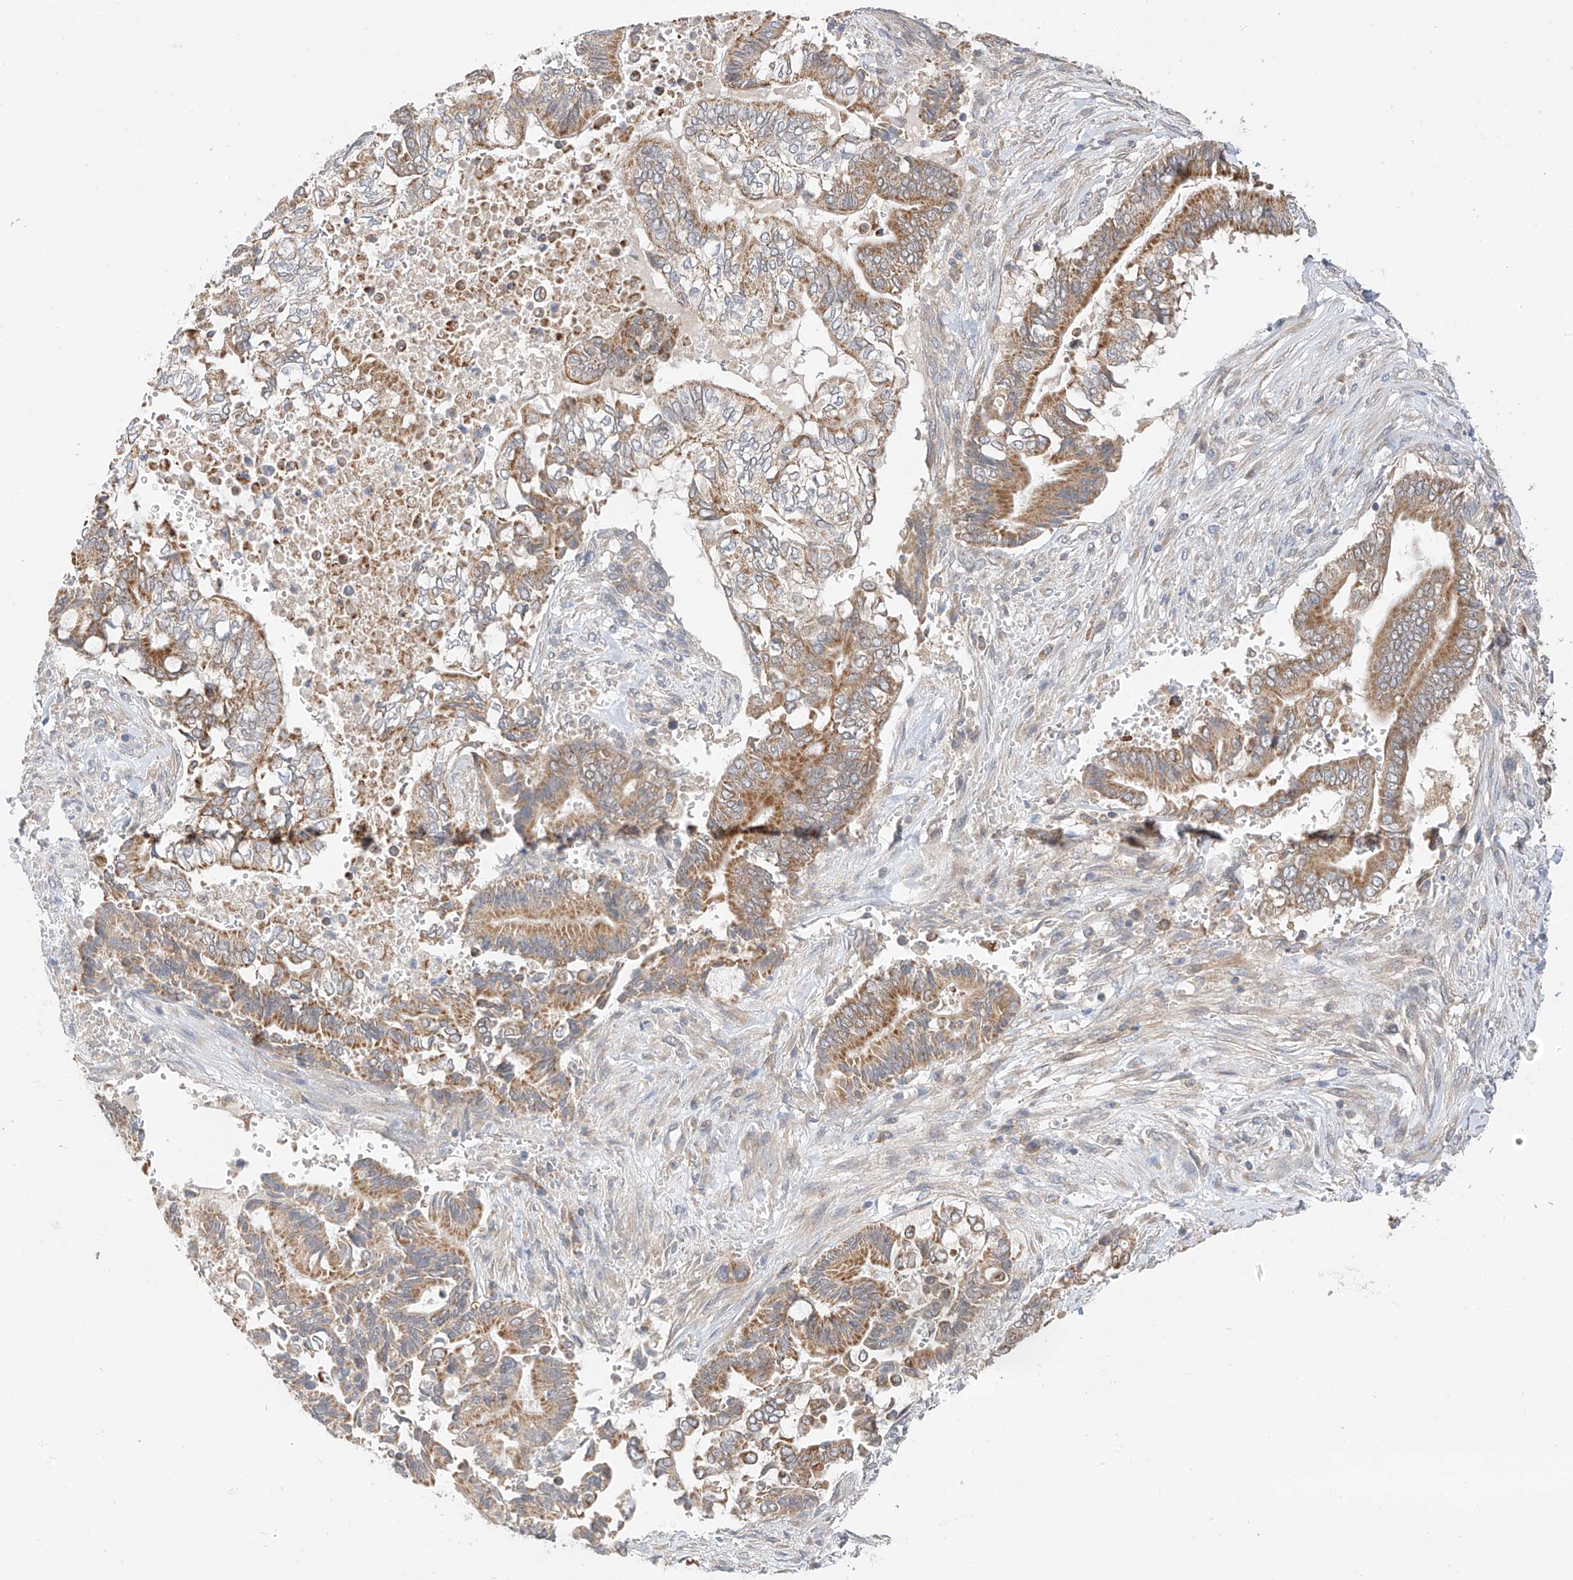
{"staining": {"intensity": "moderate", "quantity": ">75%", "location": "cytoplasmic/membranous"}, "tissue": "pancreatic cancer", "cell_type": "Tumor cells", "image_type": "cancer", "snomed": [{"axis": "morphology", "description": "Adenocarcinoma, NOS"}, {"axis": "topography", "description": "Pancreas"}], "caption": "Immunohistochemical staining of human adenocarcinoma (pancreatic) reveals medium levels of moderate cytoplasmic/membranous protein staining in approximately >75% of tumor cells.", "gene": "PPA2", "patient": {"sex": "male", "age": 68}}